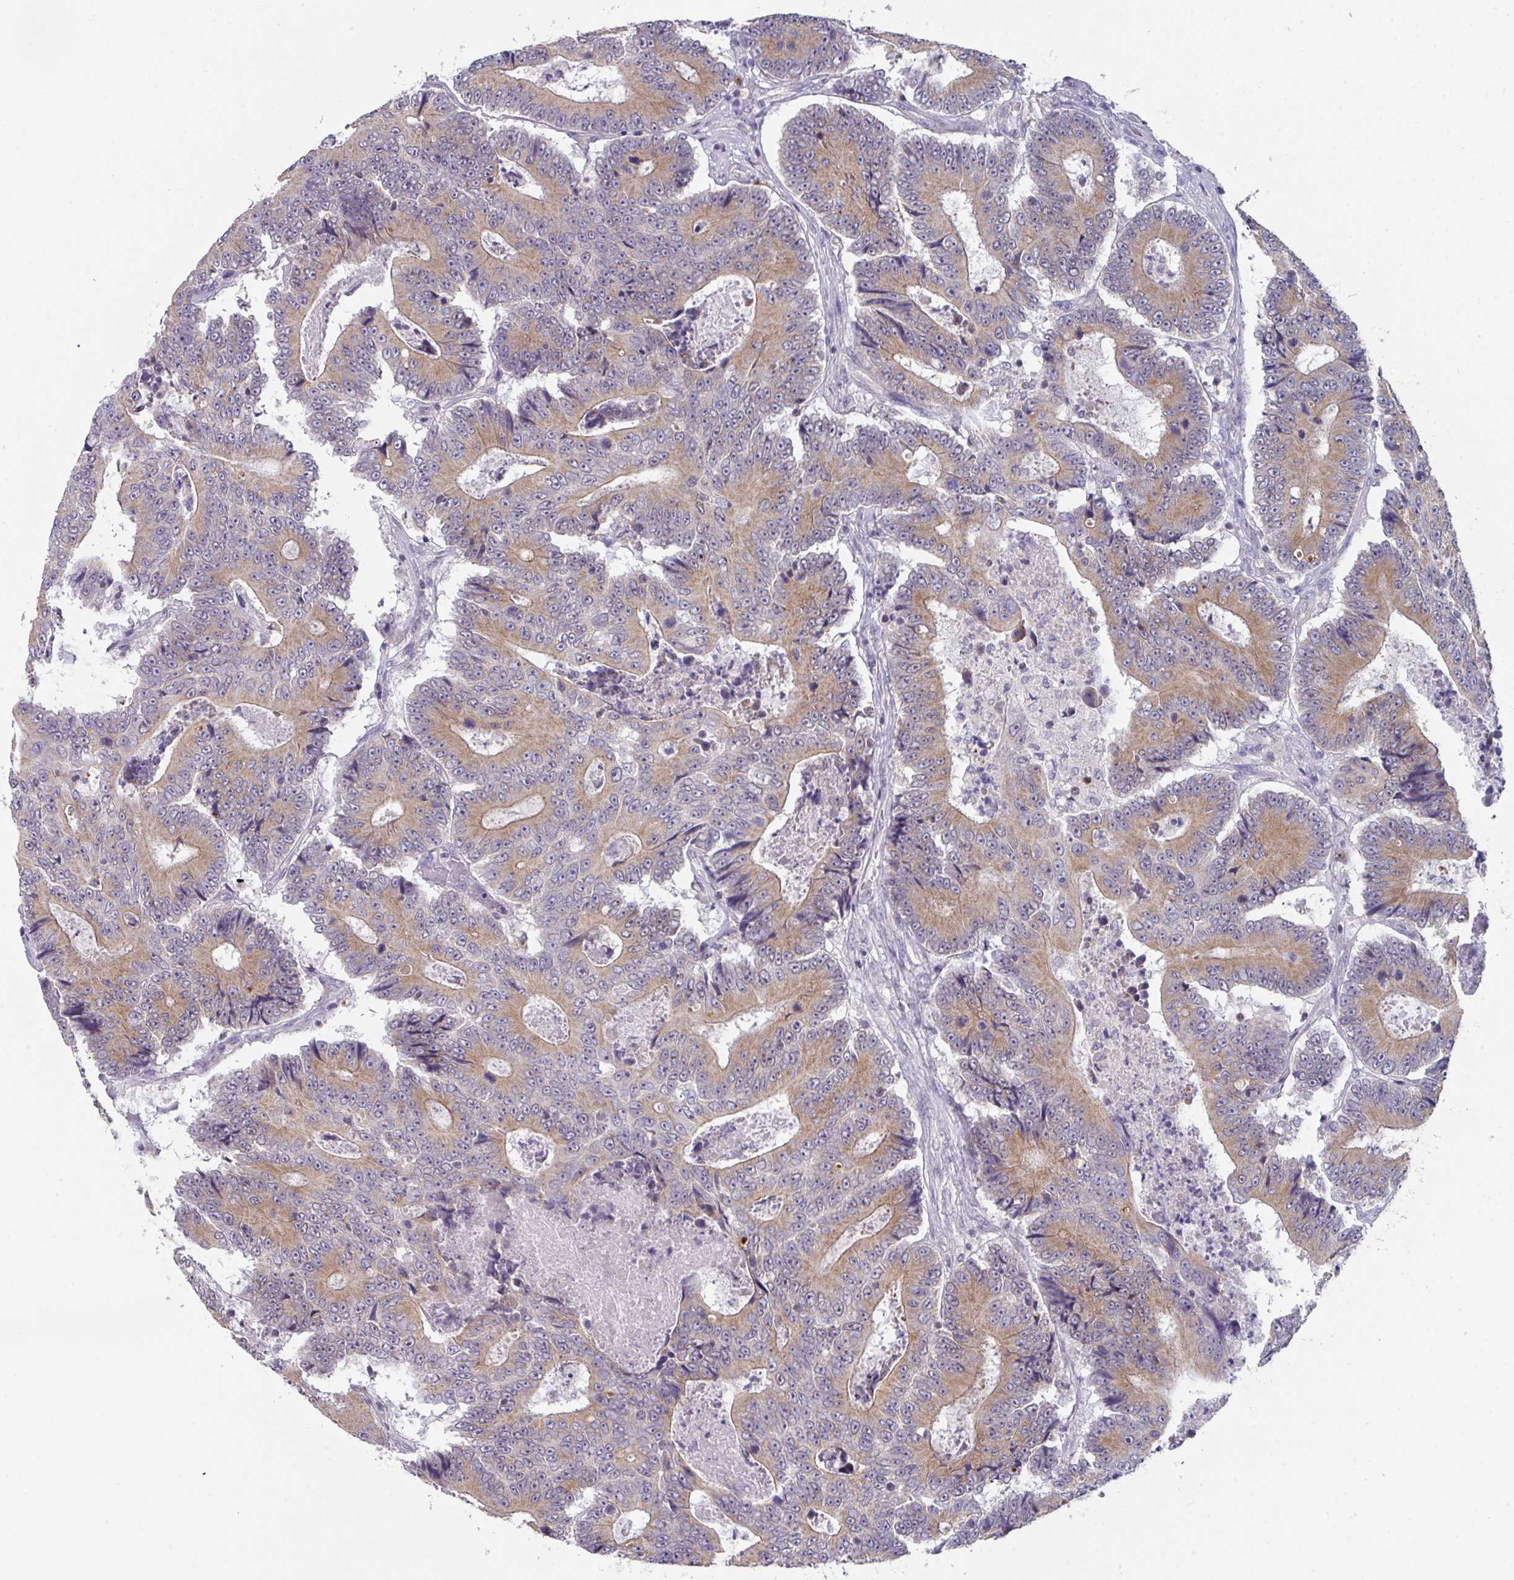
{"staining": {"intensity": "weak", "quantity": ">75%", "location": "cytoplasmic/membranous"}, "tissue": "colorectal cancer", "cell_type": "Tumor cells", "image_type": "cancer", "snomed": [{"axis": "morphology", "description": "Adenocarcinoma, NOS"}, {"axis": "topography", "description": "Colon"}], "caption": "Protein staining of colorectal cancer tissue displays weak cytoplasmic/membranous expression in about >75% of tumor cells.", "gene": "DCAF12L2", "patient": {"sex": "male", "age": 83}}